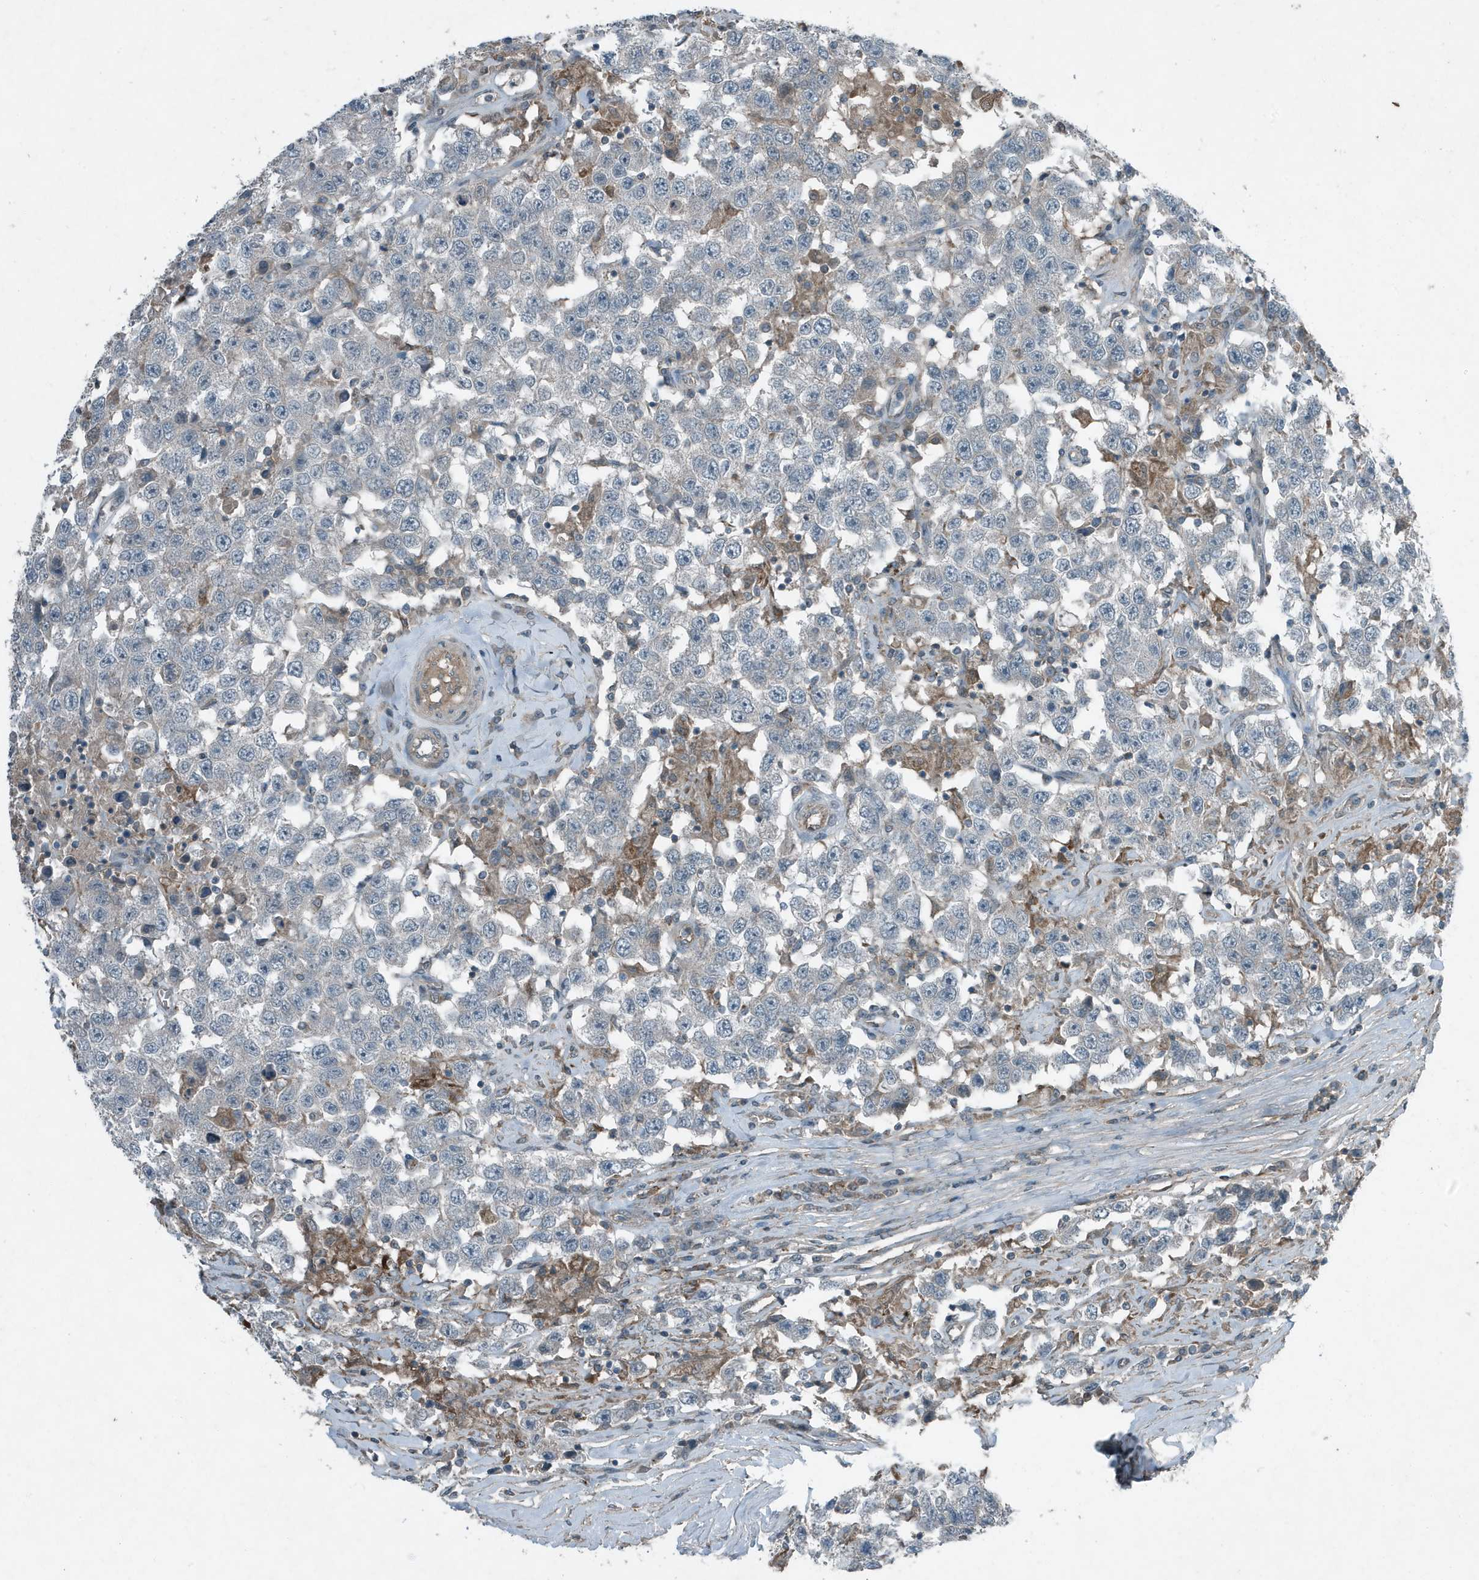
{"staining": {"intensity": "negative", "quantity": "none", "location": "none"}, "tissue": "testis cancer", "cell_type": "Tumor cells", "image_type": "cancer", "snomed": [{"axis": "morphology", "description": "Seminoma, NOS"}, {"axis": "topography", "description": "Testis"}], "caption": "Tumor cells are negative for brown protein staining in testis cancer (seminoma).", "gene": "DAPP1", "patient": {"sex": "male", "age": 41}}